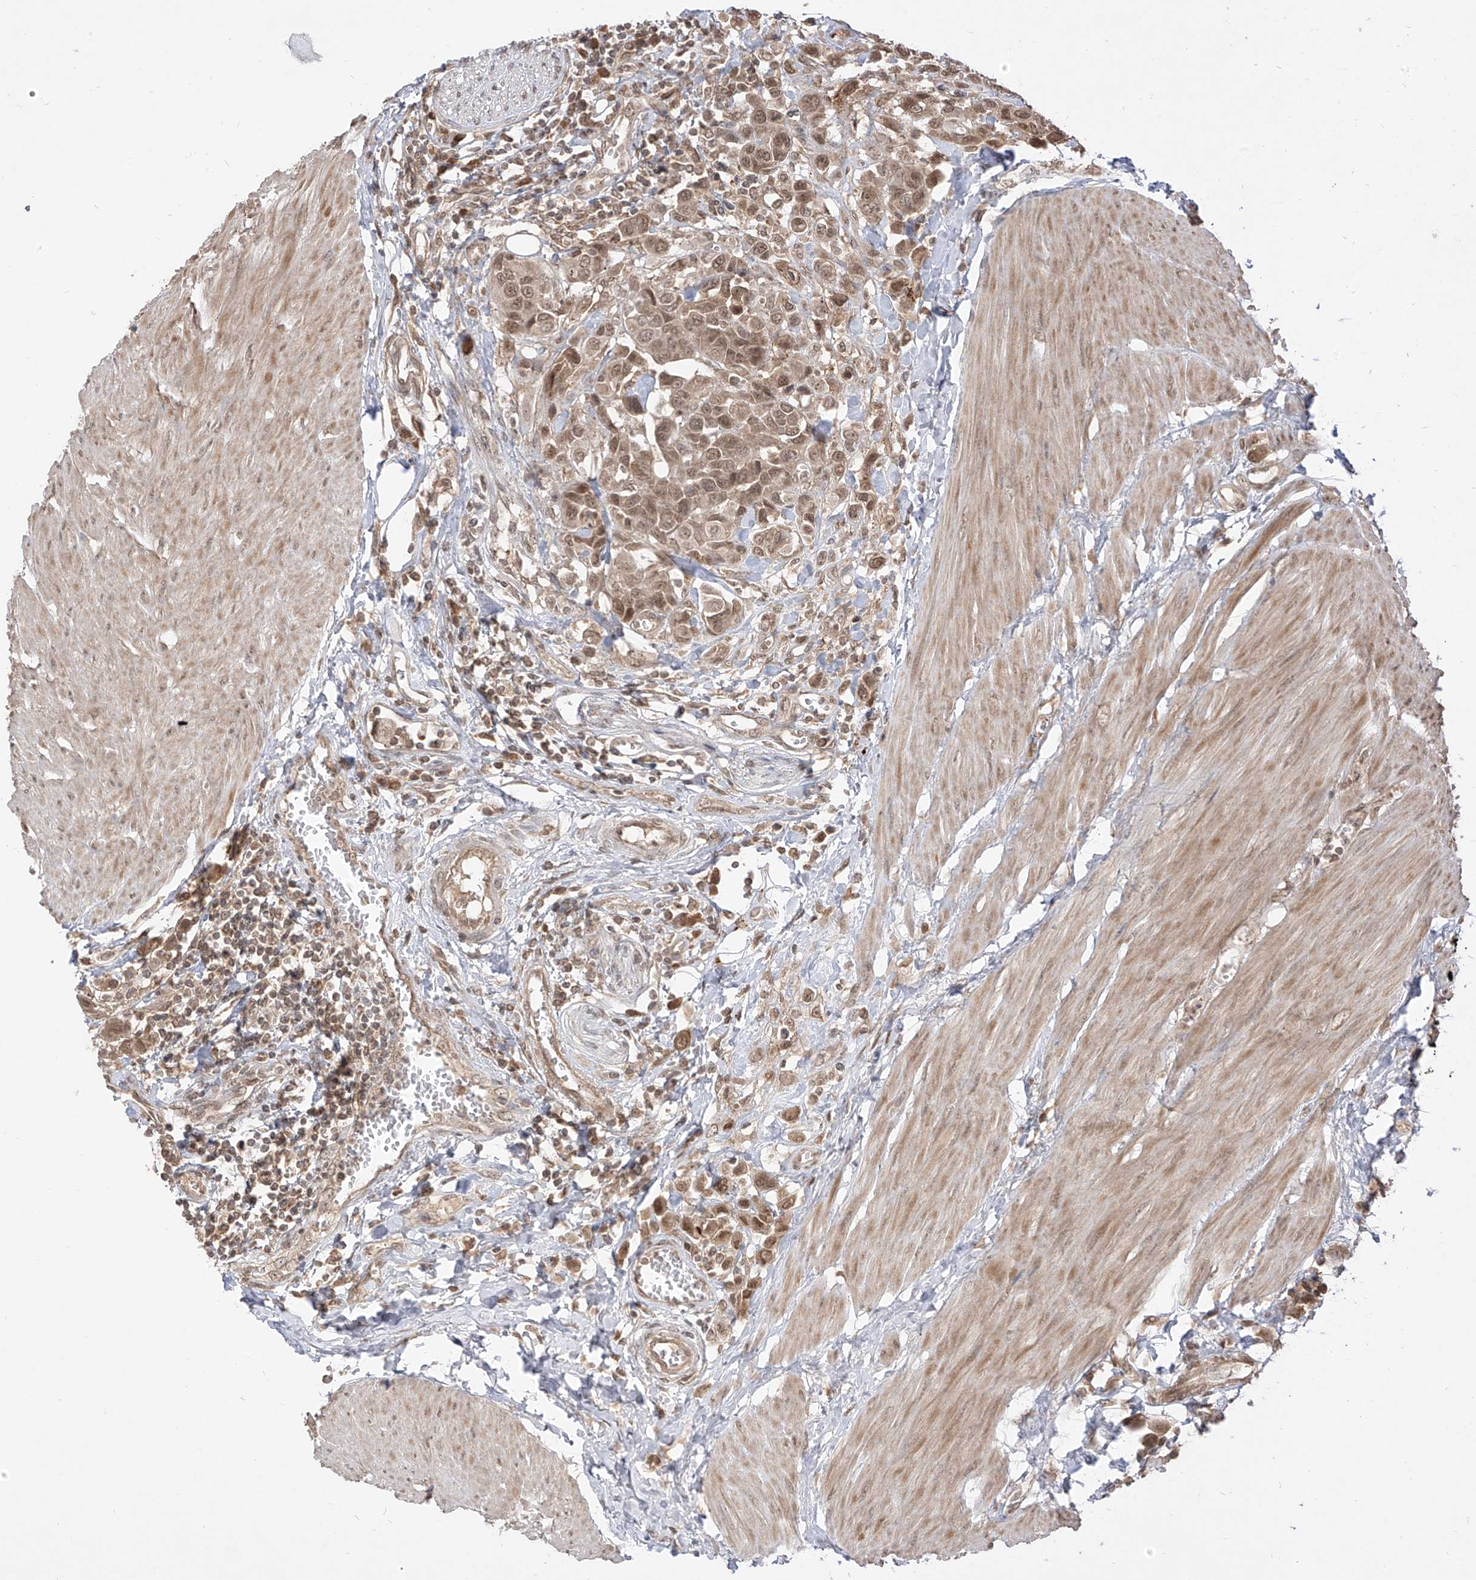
{"staining": {"intensity": "moderate", "quantity": ">75%", "location": "cytoplasmic/membranous,nuclear"}, "tissue": "urothelial cancer", "cell_type": "Tumor cells", "image_type": "cancer", "snomed": [{"axis": "morphology", "description": "Urothelial carcinoma, High grade"}, {"axis": "topography", "description": "Urinary bladder"}], "caption": "Immunohistochemical staining of urothelial cancer demonstrates medium levels of moderate cytoplasmic/membranous and nuclear protein staining in about >75% of tumor cells.", "gene": "LCOR", "patient": {"sex": "male", "age": 50}}